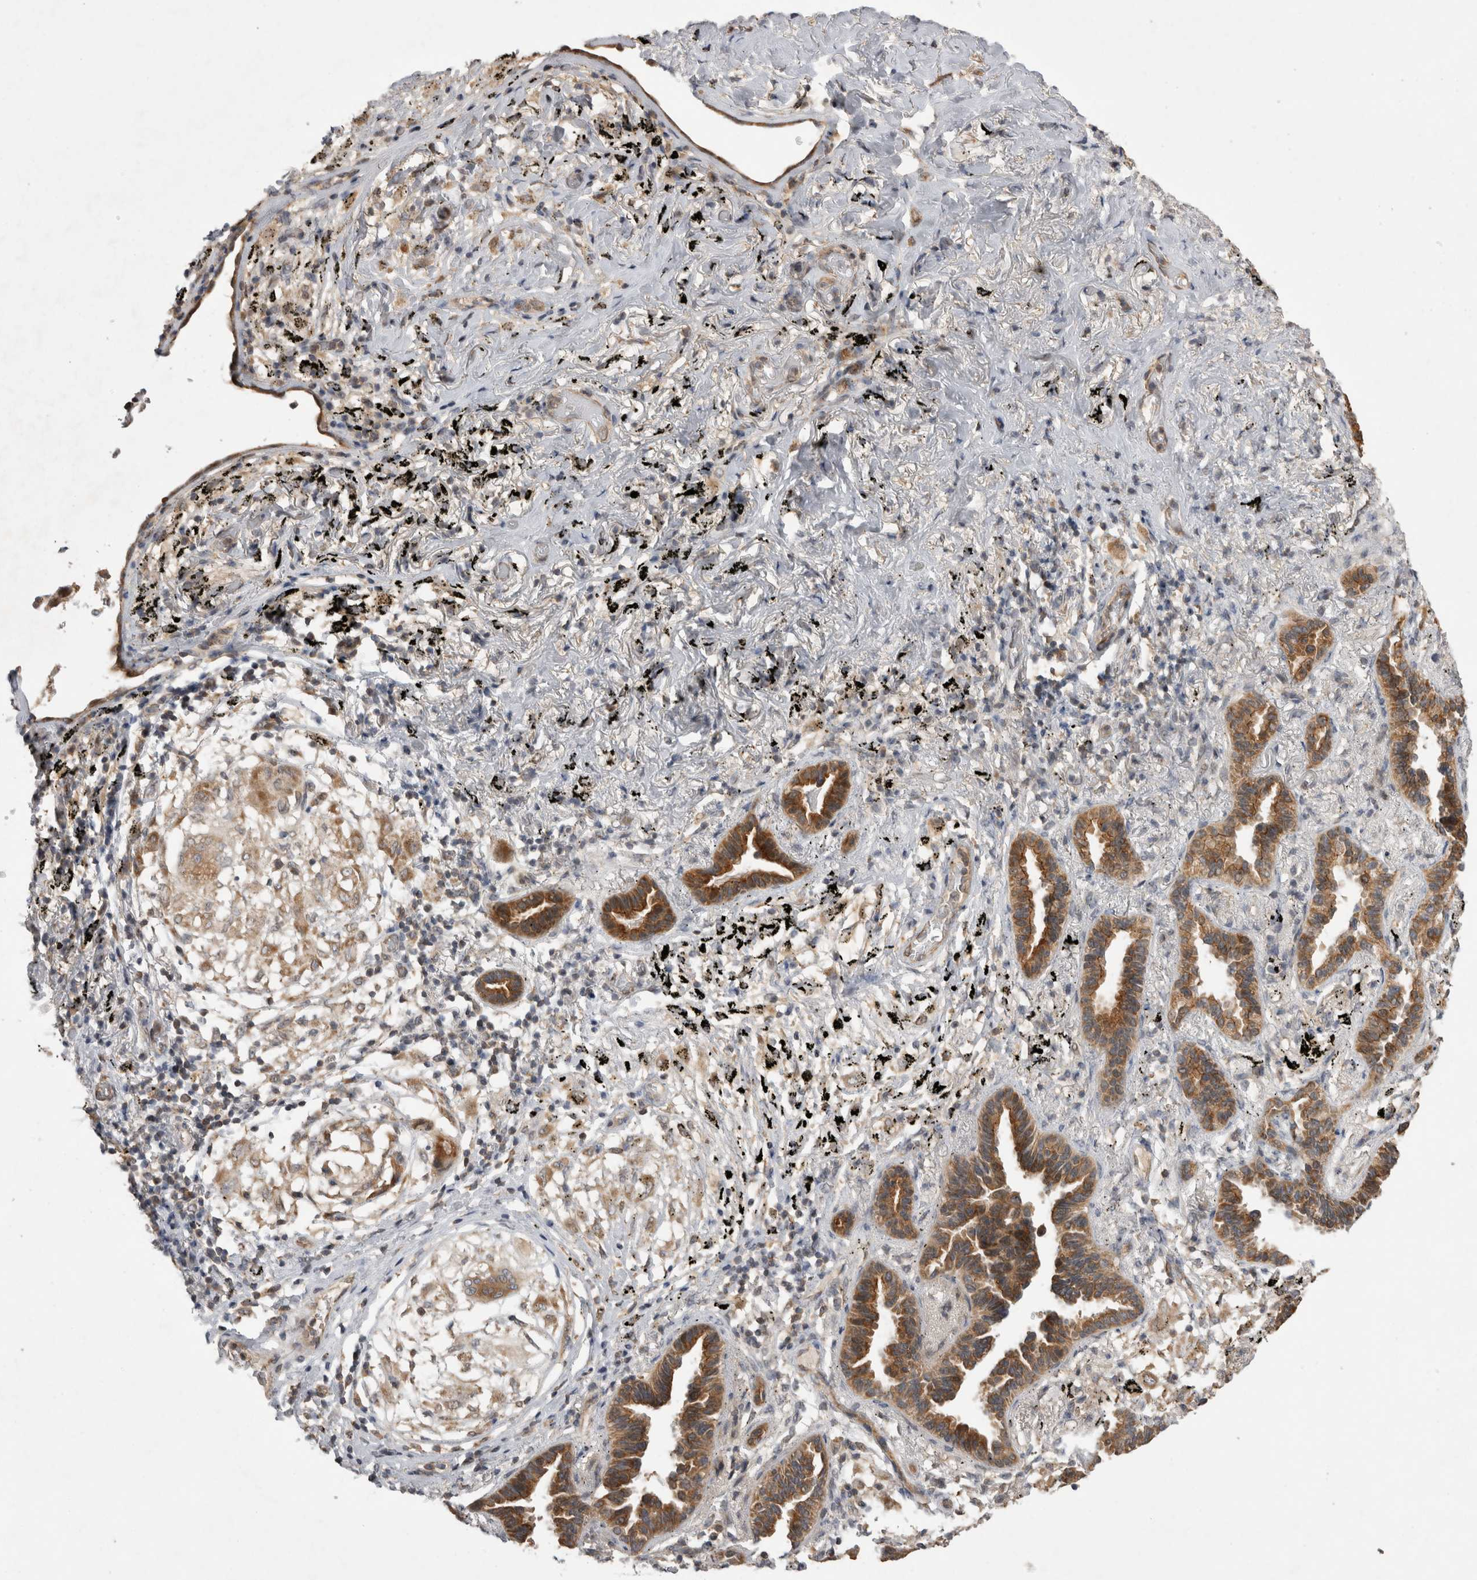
{"staining": {"intensity": "moderate", "quantity": ">75%", "location": "cytoplasmic/membranous"}, "tissue": "lung cancer", "cell_type": "Tumor cells", "image_type": "cancer", "snomed": [{"axis": "morphology", "description": "Adenocarcinoma, NOS"}, {"axis": "topography", "description": "Lung"}], "caption": "Lung cancer (adenocarcinoma) stained for a protein (brown) reveals moderate cytoplasmic/membranous positive positivity in about >75% of tumor cells.", "gene": "KCNIP1", "patient": {"sex": "male", "age": 59}}